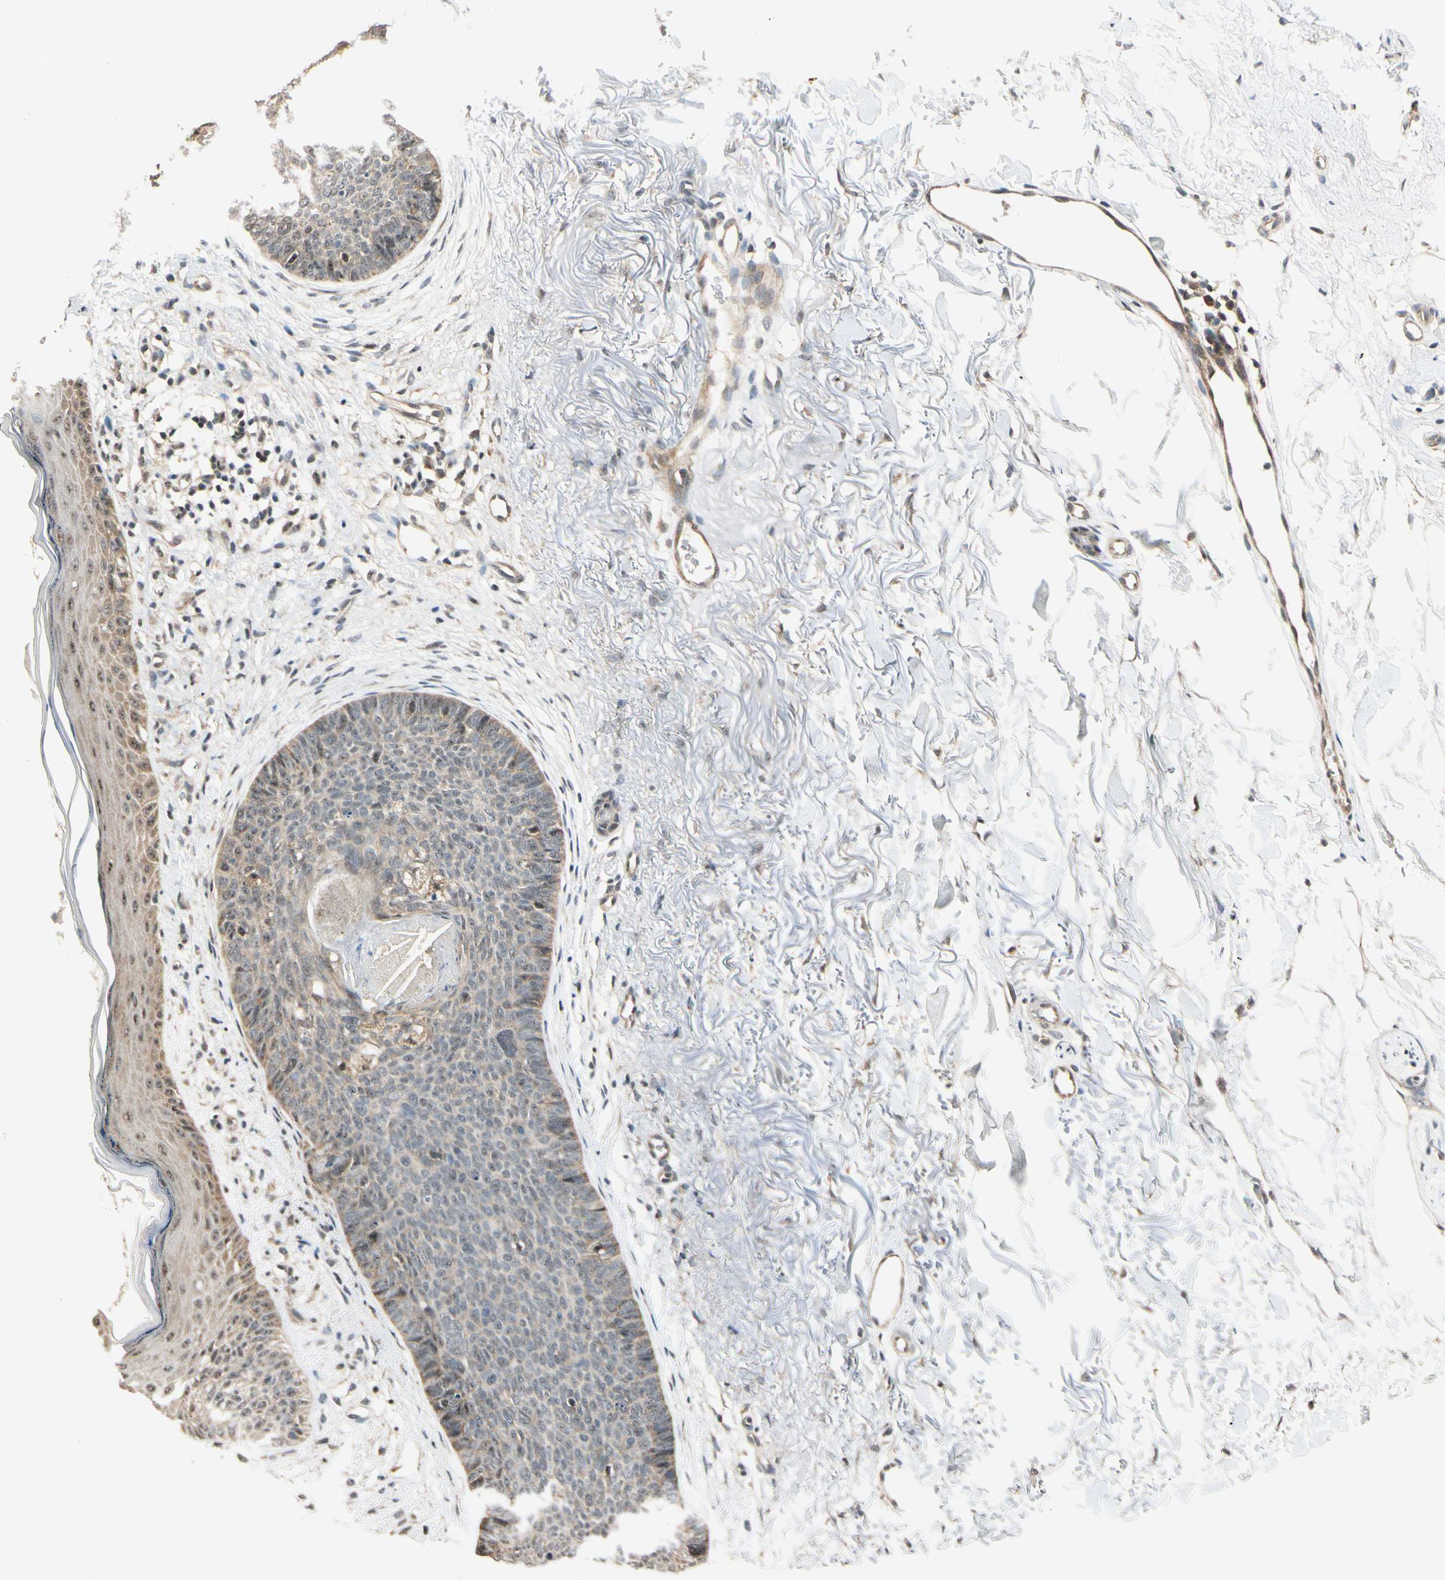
{"staining": {"intensity": "weak", "quantity": ">75%", "location": "cytoplasmic/membranous"}, "tissue": "skin cancer", "cell_type": "Tumor cells", "image_type": "cancer", "snomed": [{"axis": "morphology", "description": "Basal cell carcinoma"}, {"axis": "topography", "description": "Skin"}], "caption": "Weak cytoplasmic/membranous staining for a protein is present in approximately >75% of tumor cells of basal cell carcinoma (skin) using IHC.", "gene": "MCPH1", "patient": {"sex": "female", "age": 70}}